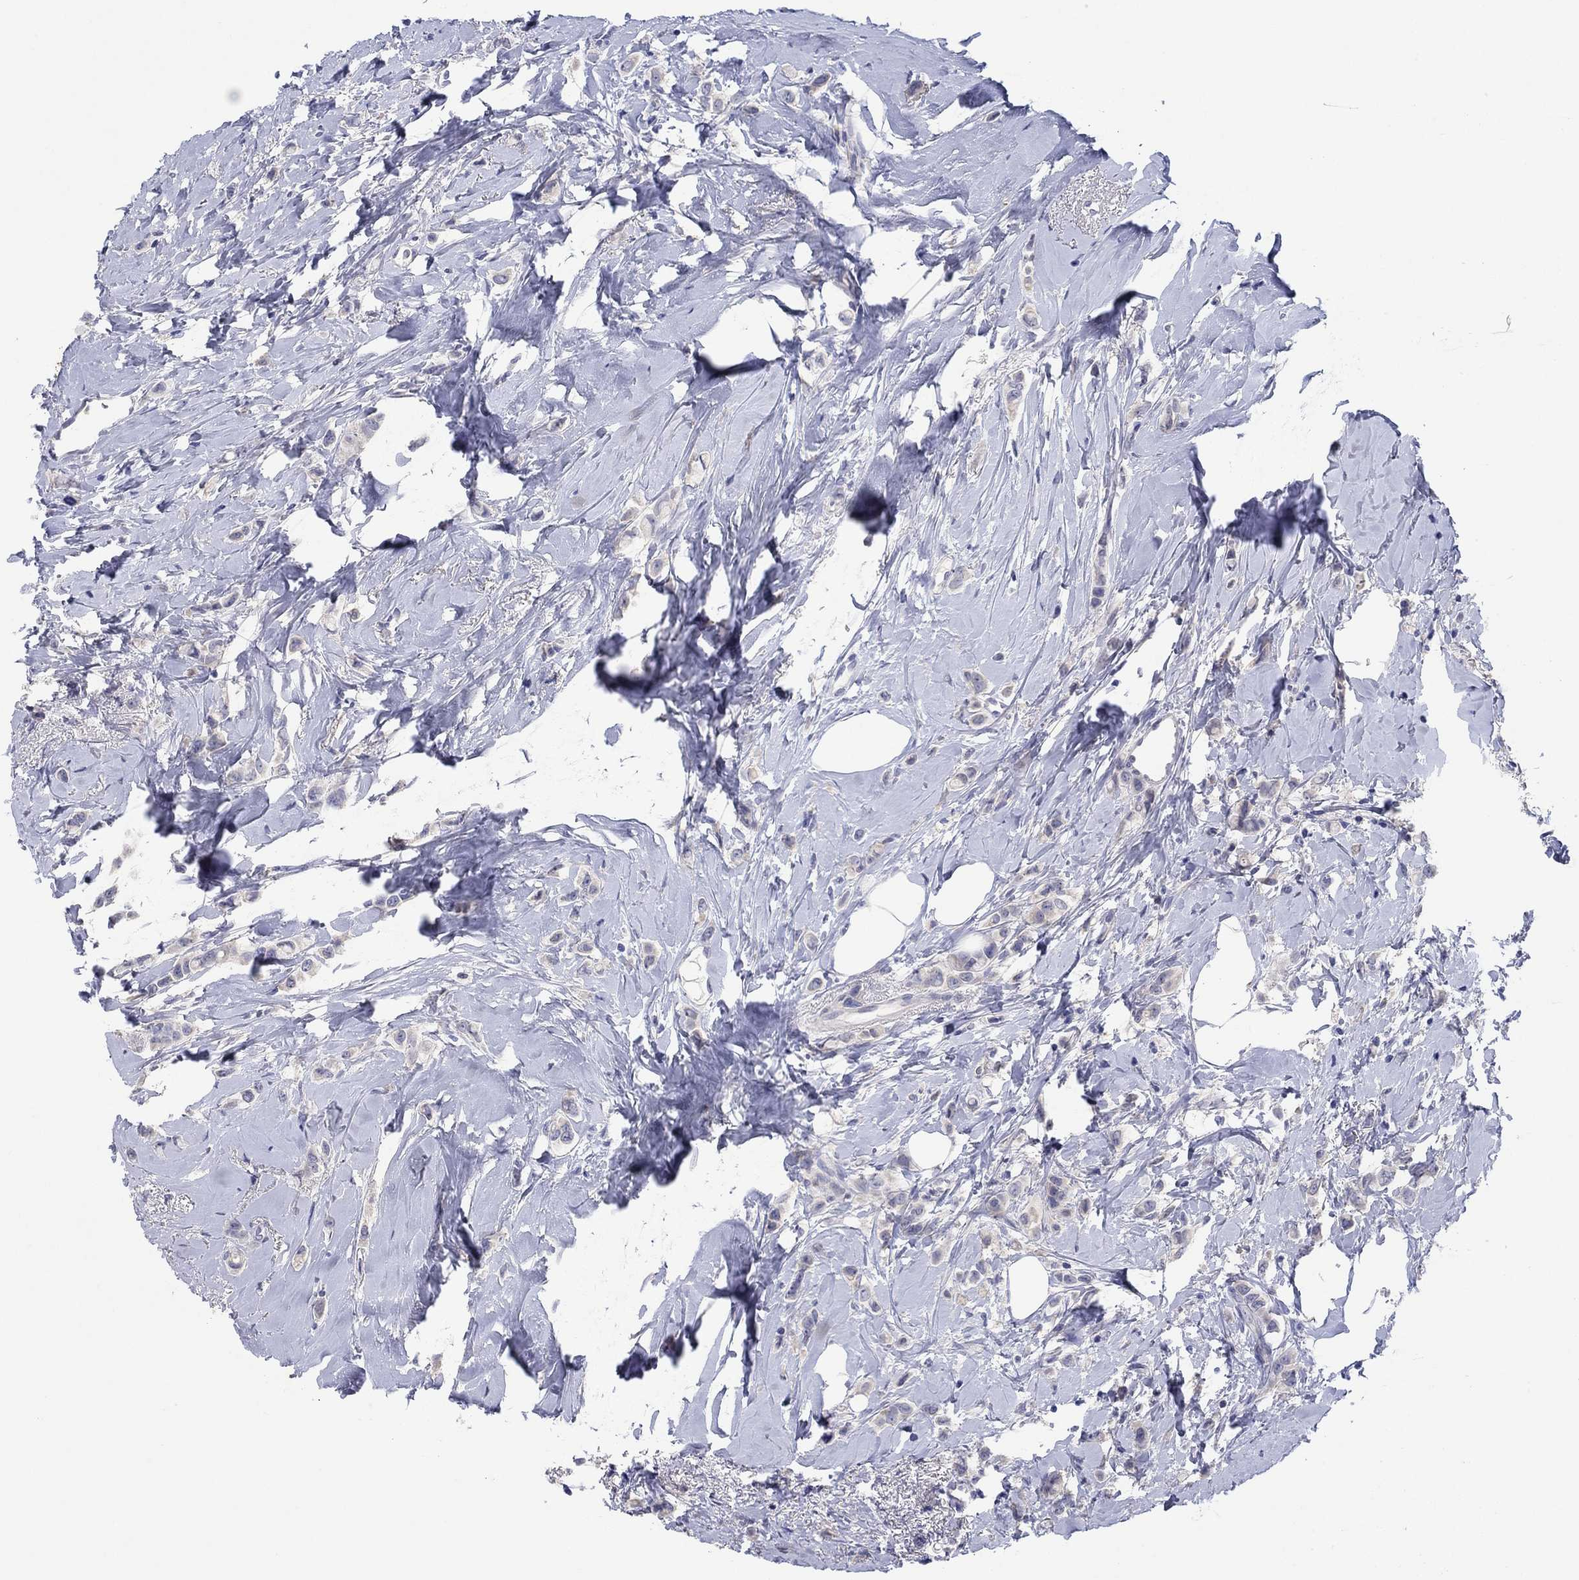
{"staining": {"intensity": "weak", "quantity": "<25%", "location": "cytoplasmic/membranous"}, "tissue": "breast cancer", "cell_type": "Tumor cells", "image_type": "cancer", "snomed": [{"axis": "morphology", "description": "Lobular carcinoma"}, {"axis": "topography", "description": "Breast"}], "caption": "Immunohistochemistry (IHC) micrograph of neoplastic tissue: human breast cancer (lobular carcinoma) stained with DAB (3,3'-diaminobenzidine) reveals no significant protein expression in tumor cells.", "gene": "HDC", "patient": {"sex": "female", "age": 66}}